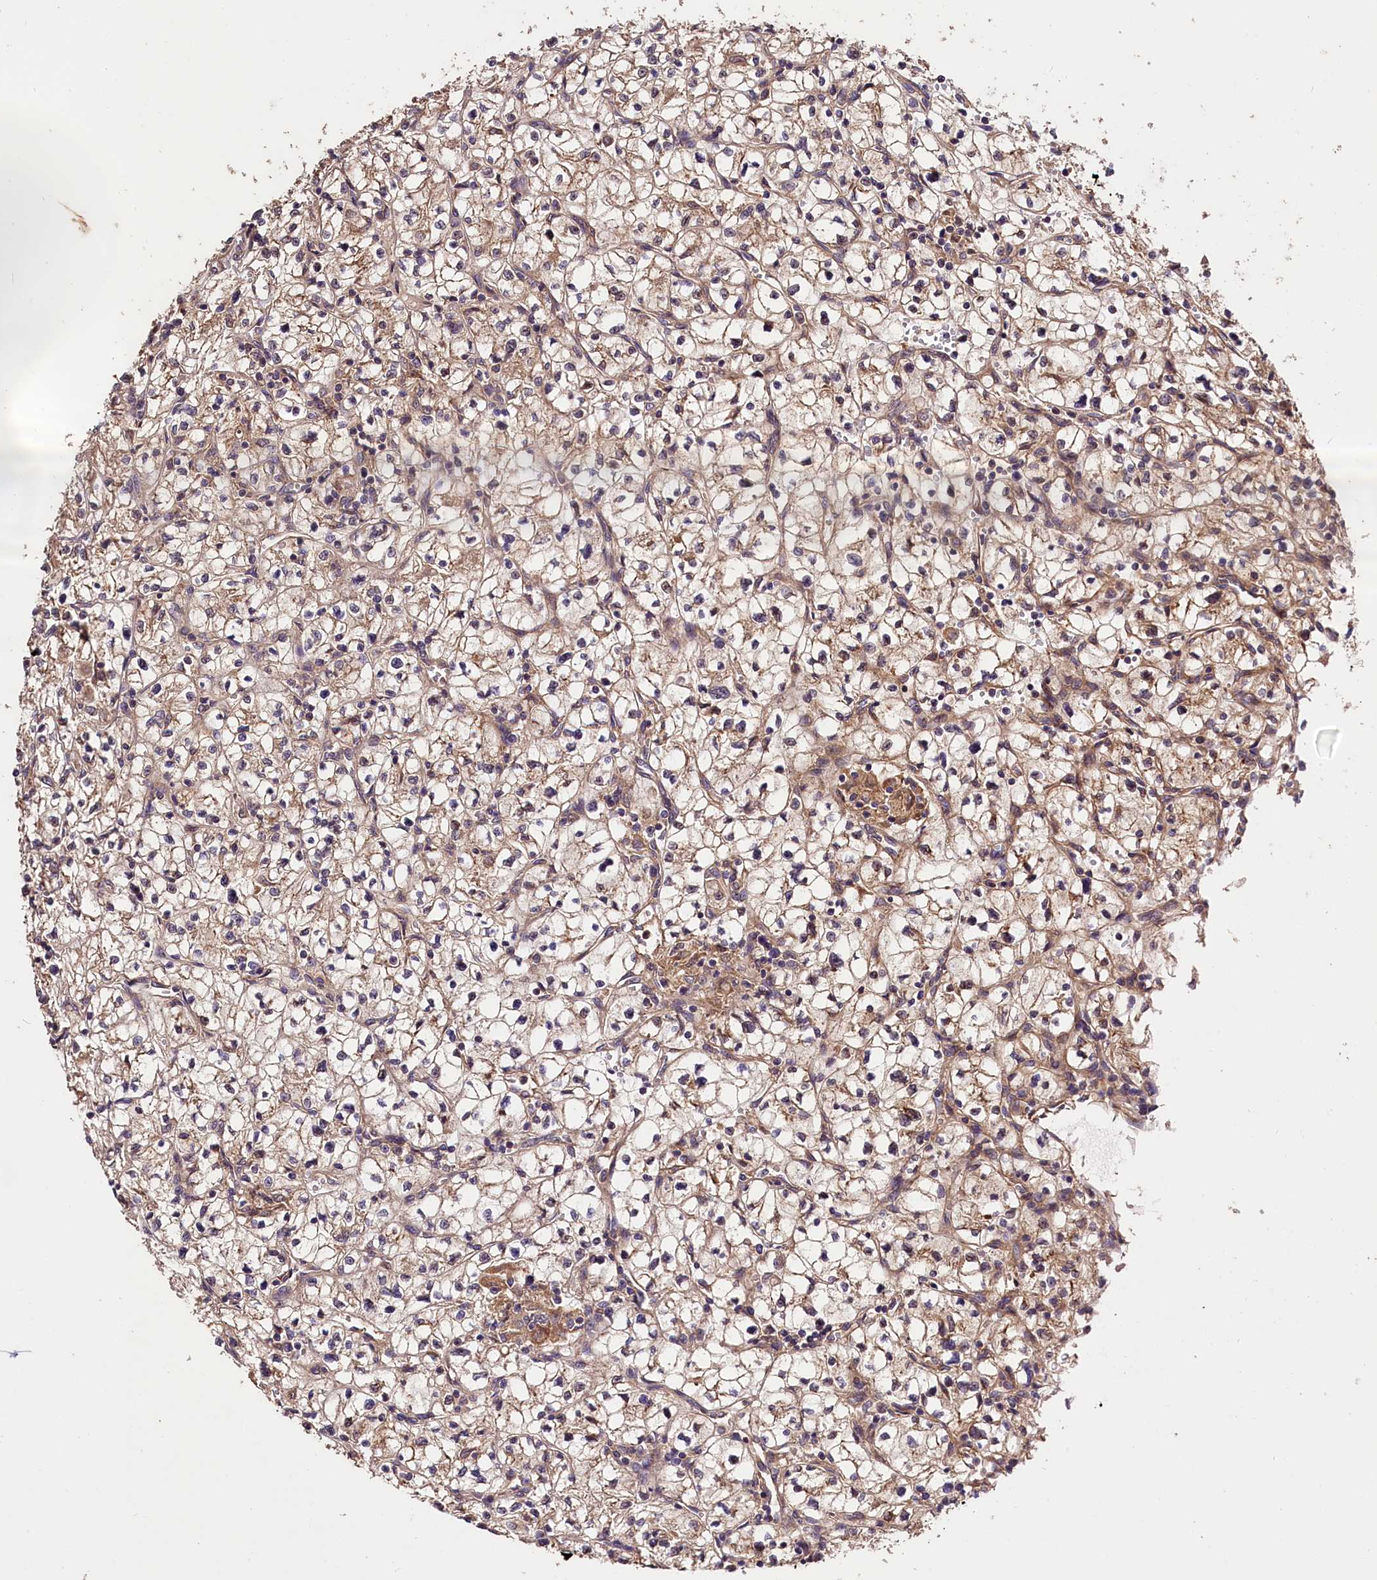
{"staining": {"intensity": "weak", "quantity": ">75%", "location": "cytoplasmic/membranous"}, "tissue": "renal cancer", "cell_type": "Tumor cells", "image_type": "cancer", "snomed": [{"axis": "morphology", "description": "Adenocarcinoma, NOS"}, {"axis": "topography", "description": "Kidney"}], "caption": "A micrograph of human adenocarcinoma (renal) stained for a protein reveals weak cytoplasmic/membranous brown staining in tumor cells.", "gene": "CES3", "patient": {"sex": "female", "age": 64}}